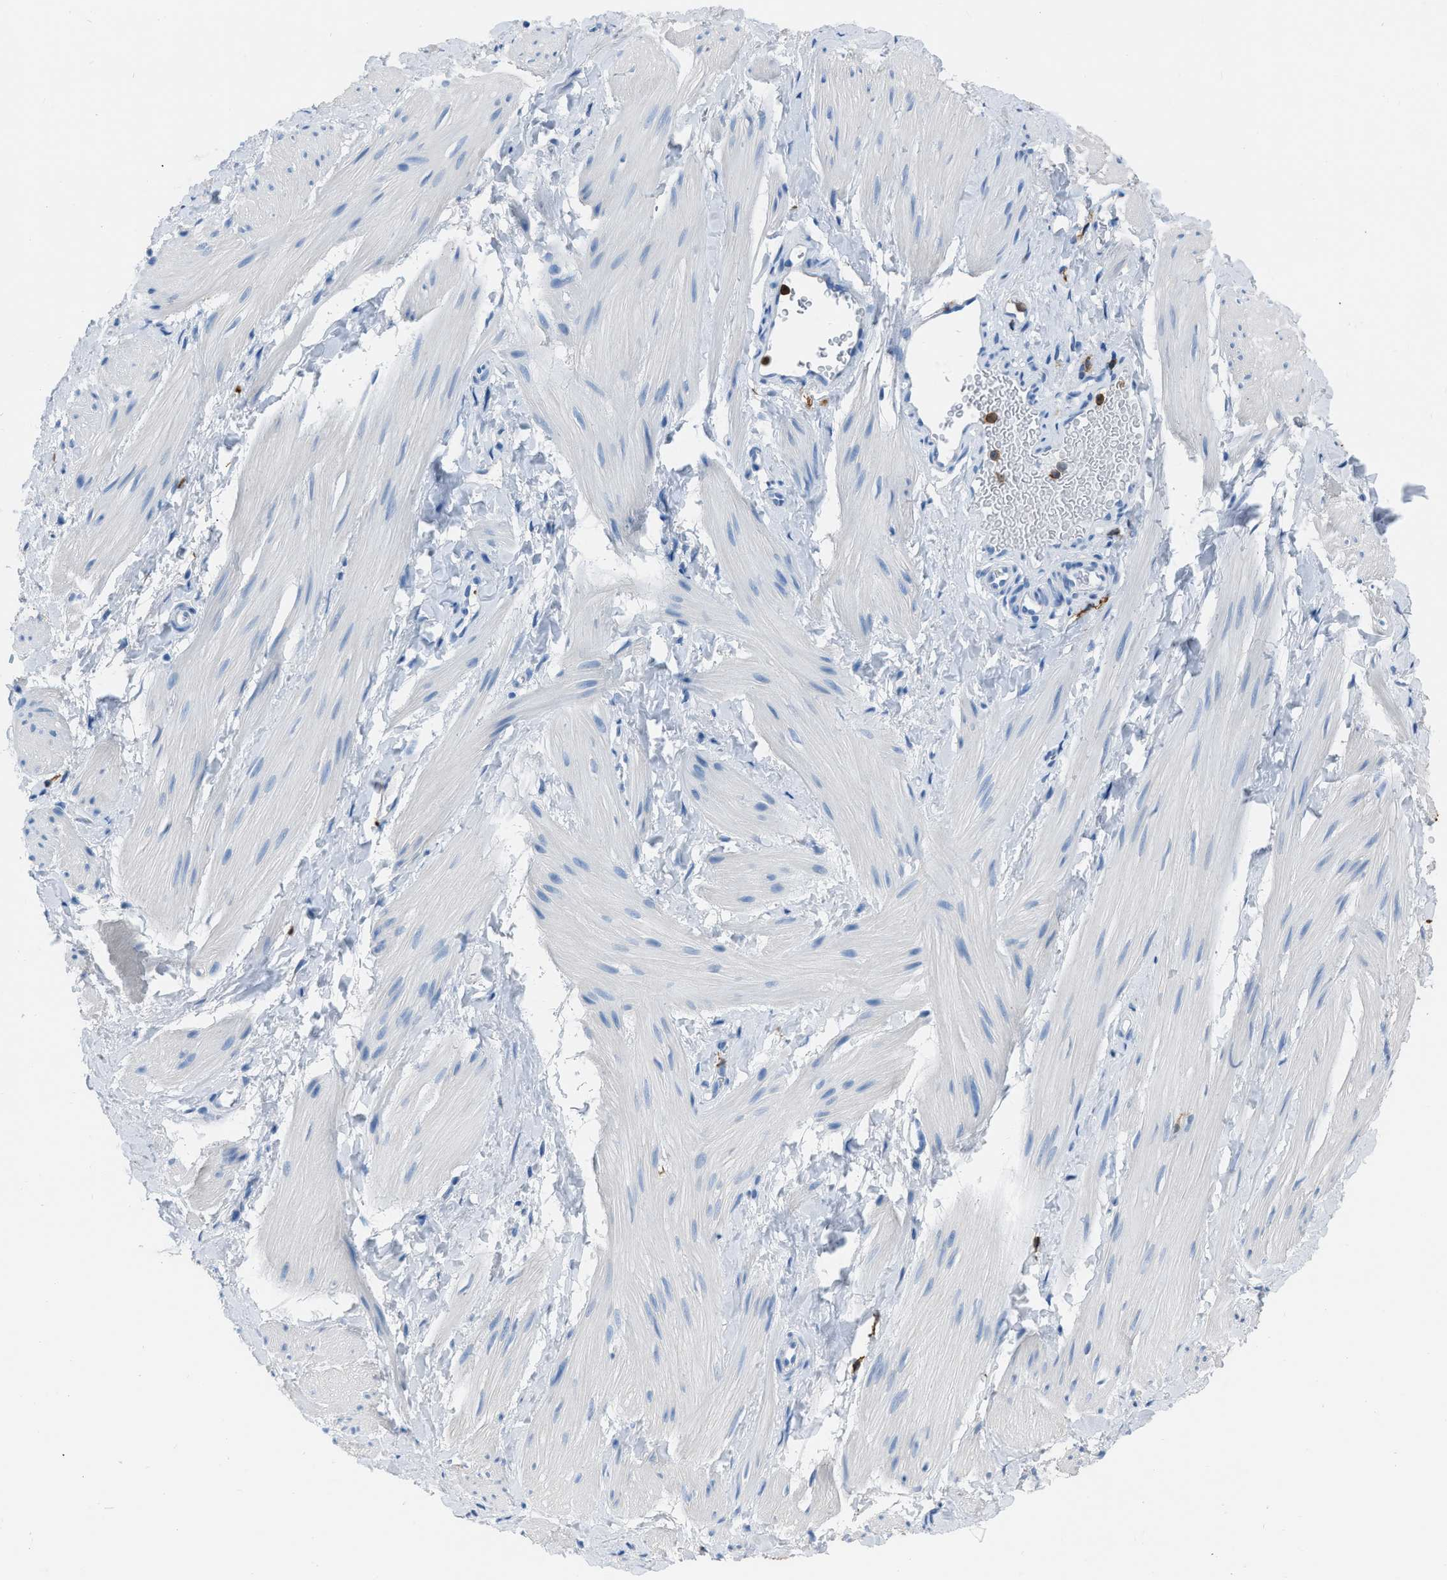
{"staining": {"intensity": "negative", "quantity": "none", "location": "none"}, "tissue": "smooth muscle", "cell_type": "Smooth muscle cells", "image_type": "normal", "snomed": [{"axis": "morphology", "description": "Normal tissue, NOS"}, {"axis": "topography", "description": "Smooth muscle"}], "caption": "An immunohistochemistry (IHC) image of unremarkable smooth muscle is shown. There is no staining in smooth muscle cells of smooth muscle. (Stains: DAB (3,3'-diaminobenzidine) immunohistochemistry with hematoxylin counter stain, Microscopy: brightfield microscopy at high magnification).", "gene": "LSP1", "patient": {"sex": "male", "age": 16}}